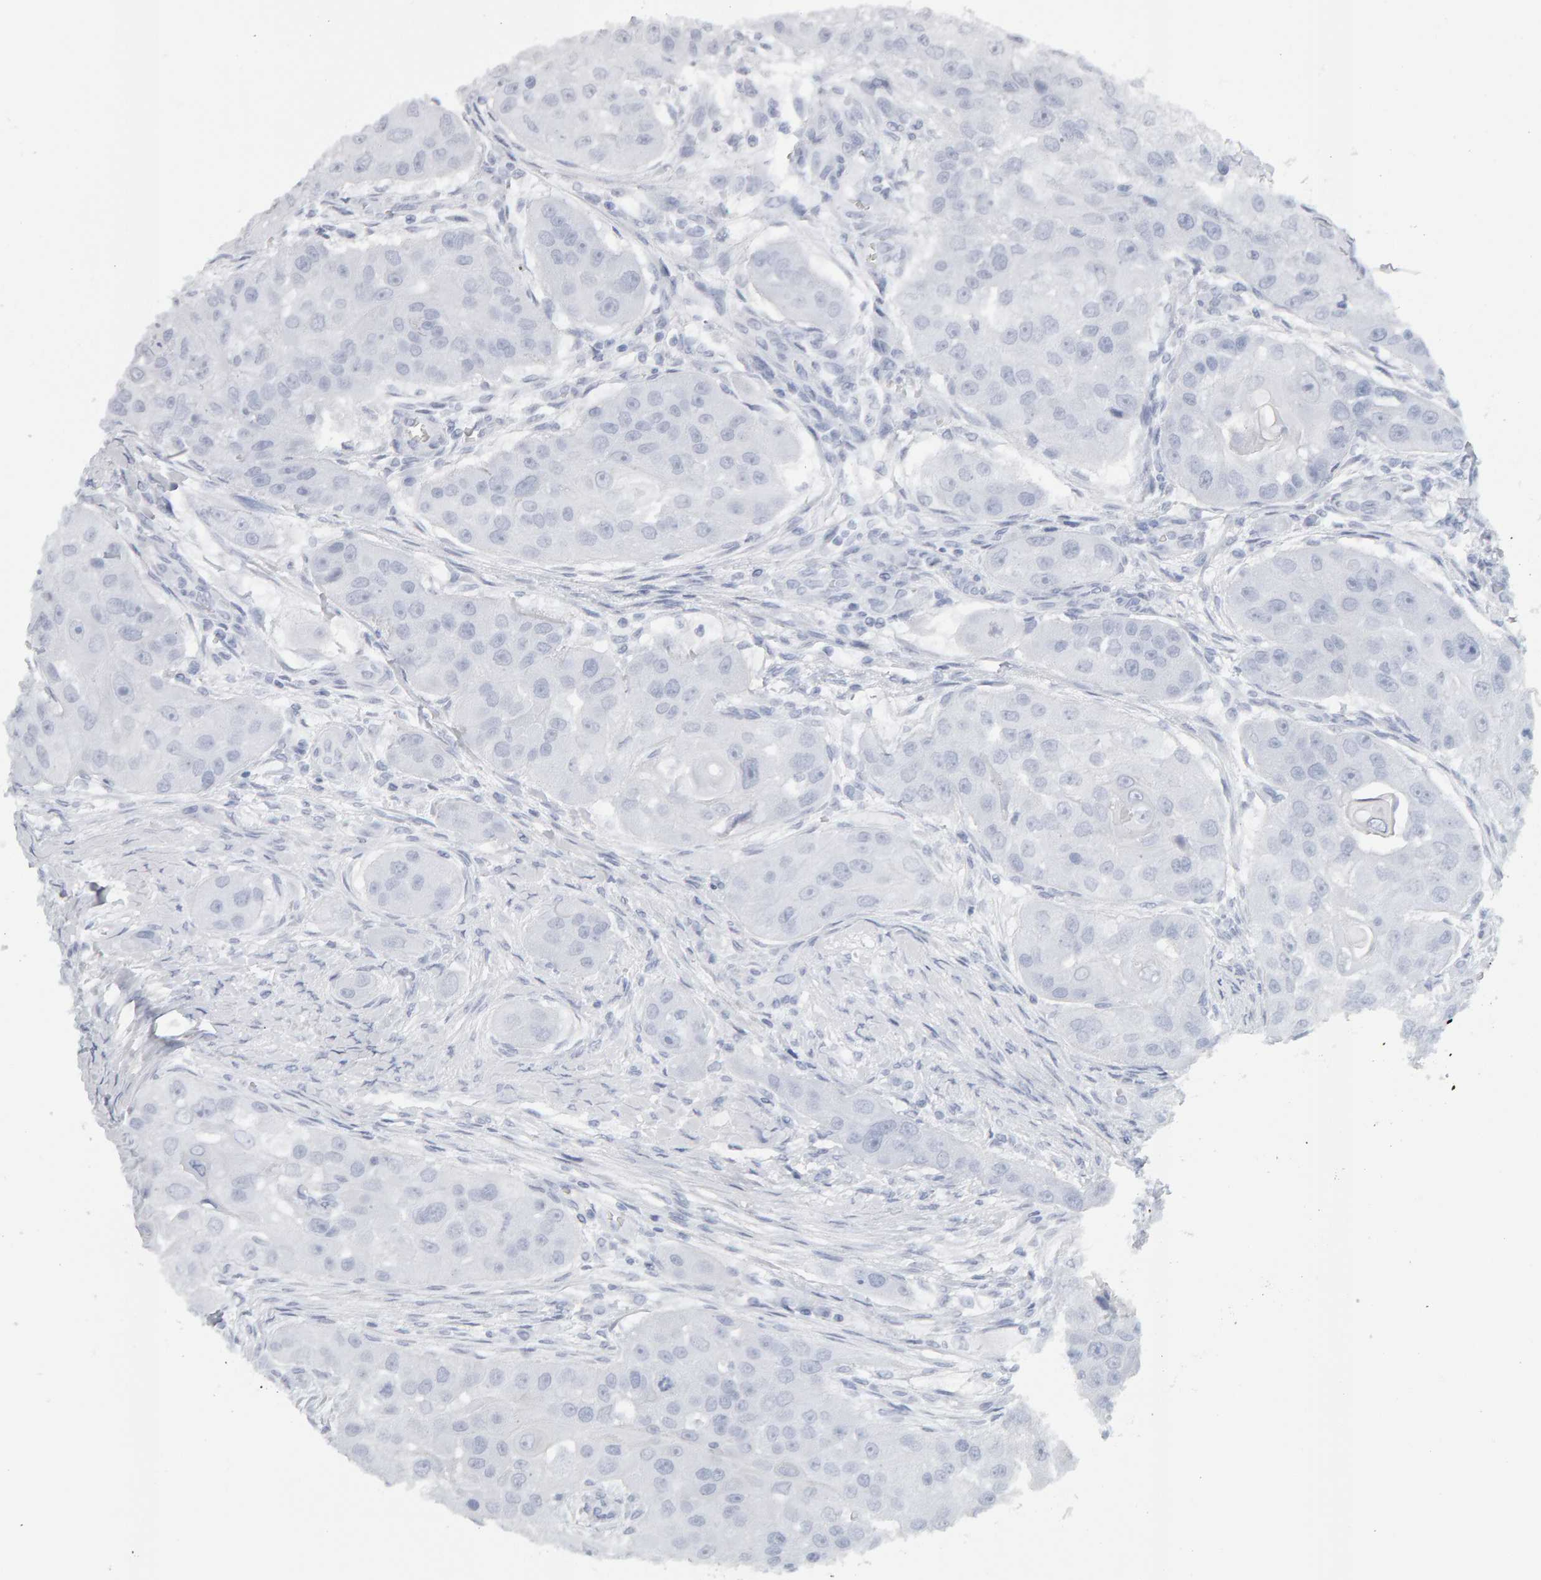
{"staining": {"intensity": "negative", "quantity": "none", "location": "none"}, "tissue": "head and neck cancer", "cell_type": "Tumor cells", "image_type": "cancer", "snomed": [{"axis": "morphology", "description": "Normal tissue, NOS"}, {"axis": "morphology", "description": "Squamous cell carcinoma, NOS"}, {"axis": "topography", "description": "Skeletal muscle"}, {"axis": "topography", "description": "Head-Neck"}], "caption": "The photomicrograph exhibits no significant positivity in tumor cells of squamous cell carcinoma (head and neck).", "gene": "CTH", "patient": {"sex": "male", "age": 51}}